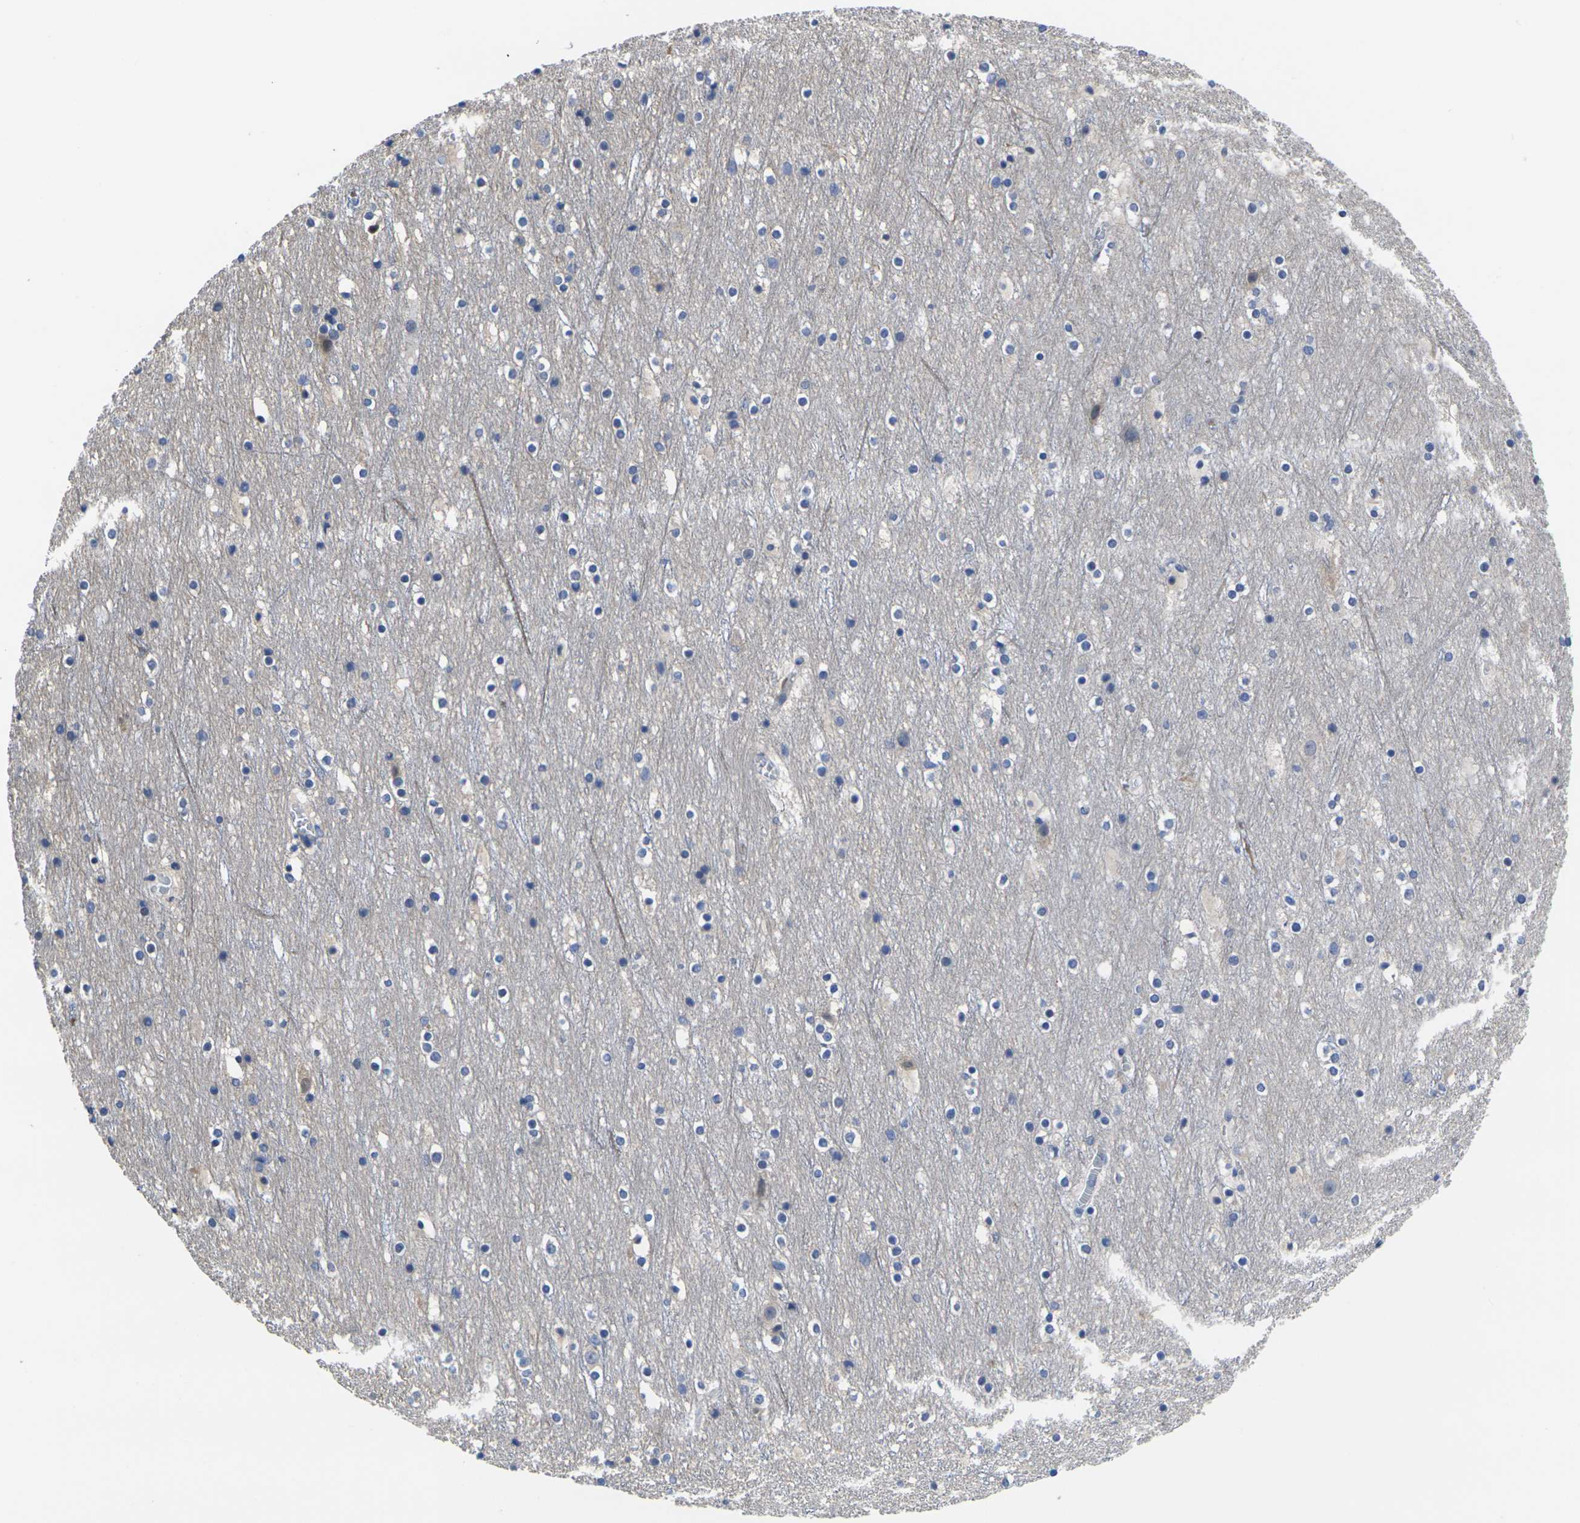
{"staining": {"intensity": "negative", "quantity": "none", "location": "none"}, "tissue": "cerebral cortex", "cell_type": "Endothelial cells", "image_type": "normal", "snomed": [{"axis": "morphology", "description": "Normal tissue, NOS"}, {"axis": "topography", "description": "Cerebral cortex"}], "caption": "Immunohistochemical staining of benign human cerebral cortex reveals no significant positivity in endothelial cells.", "gene": "CYP2C8", "patient": {"sex": "male", "age": 45}}